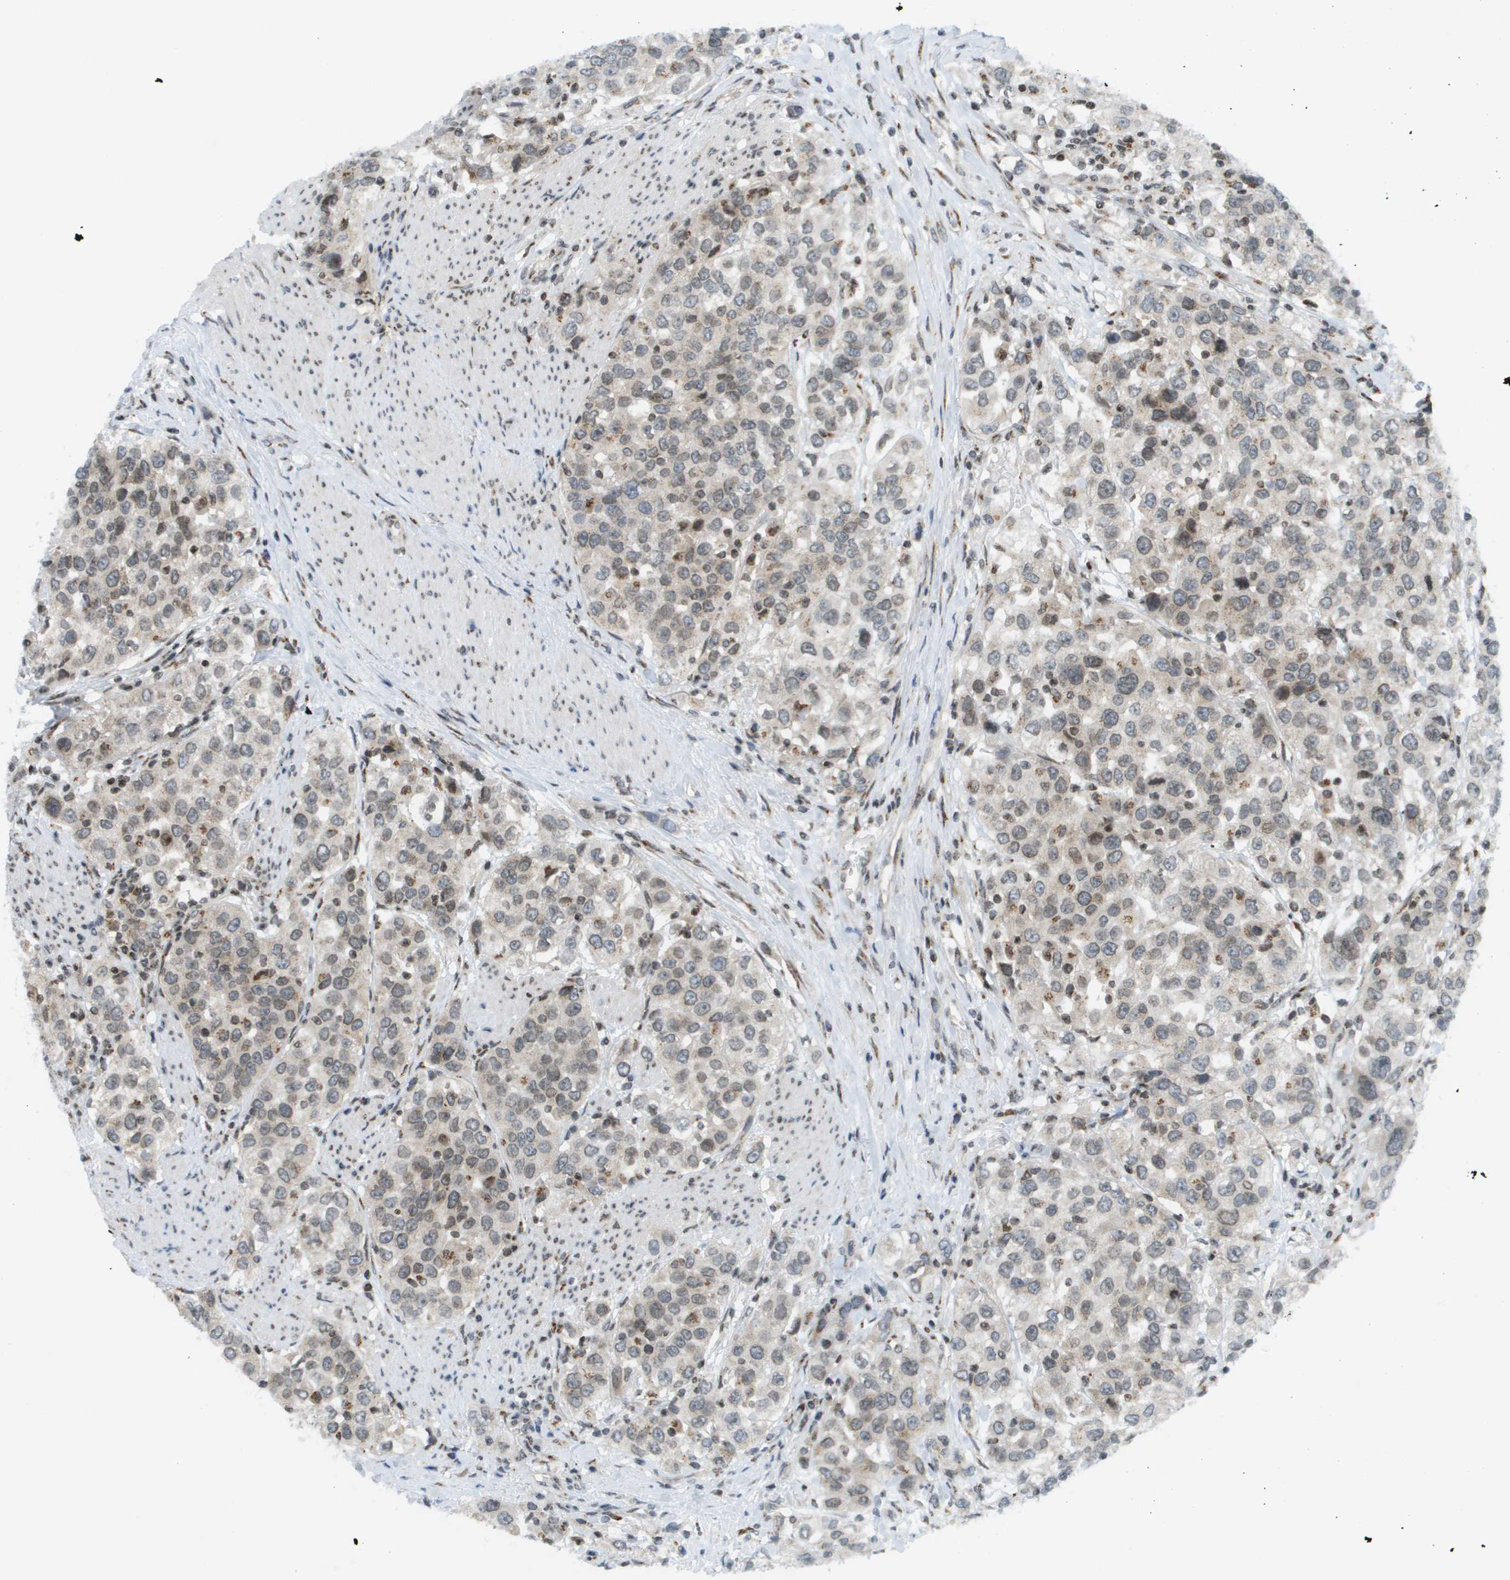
{"staining": {"intensity": "moderate", "quantity": "25%-75%", "location": "nuclear"}, "tissue": "urothelial cancer", "cell_type": "Tumor cells", "image_type": "cancer", "snomed": [{"axis": "morphology", "description": "Urothelial carcinoma, High grade"}, {"axis": "topography", "description": "Urinary bladder"}], "caption": "Immunohistochemistry (IHC) histopathology image of neoplastic tissue: human urothelial cancer stained using IHC shows medium levels of moderate protein expression localized specifically in the nuclear of tumor cells, appearing as a nuclear brown color.", "gene": "EVC", "patient": {"sex": "female", "age": 80}}